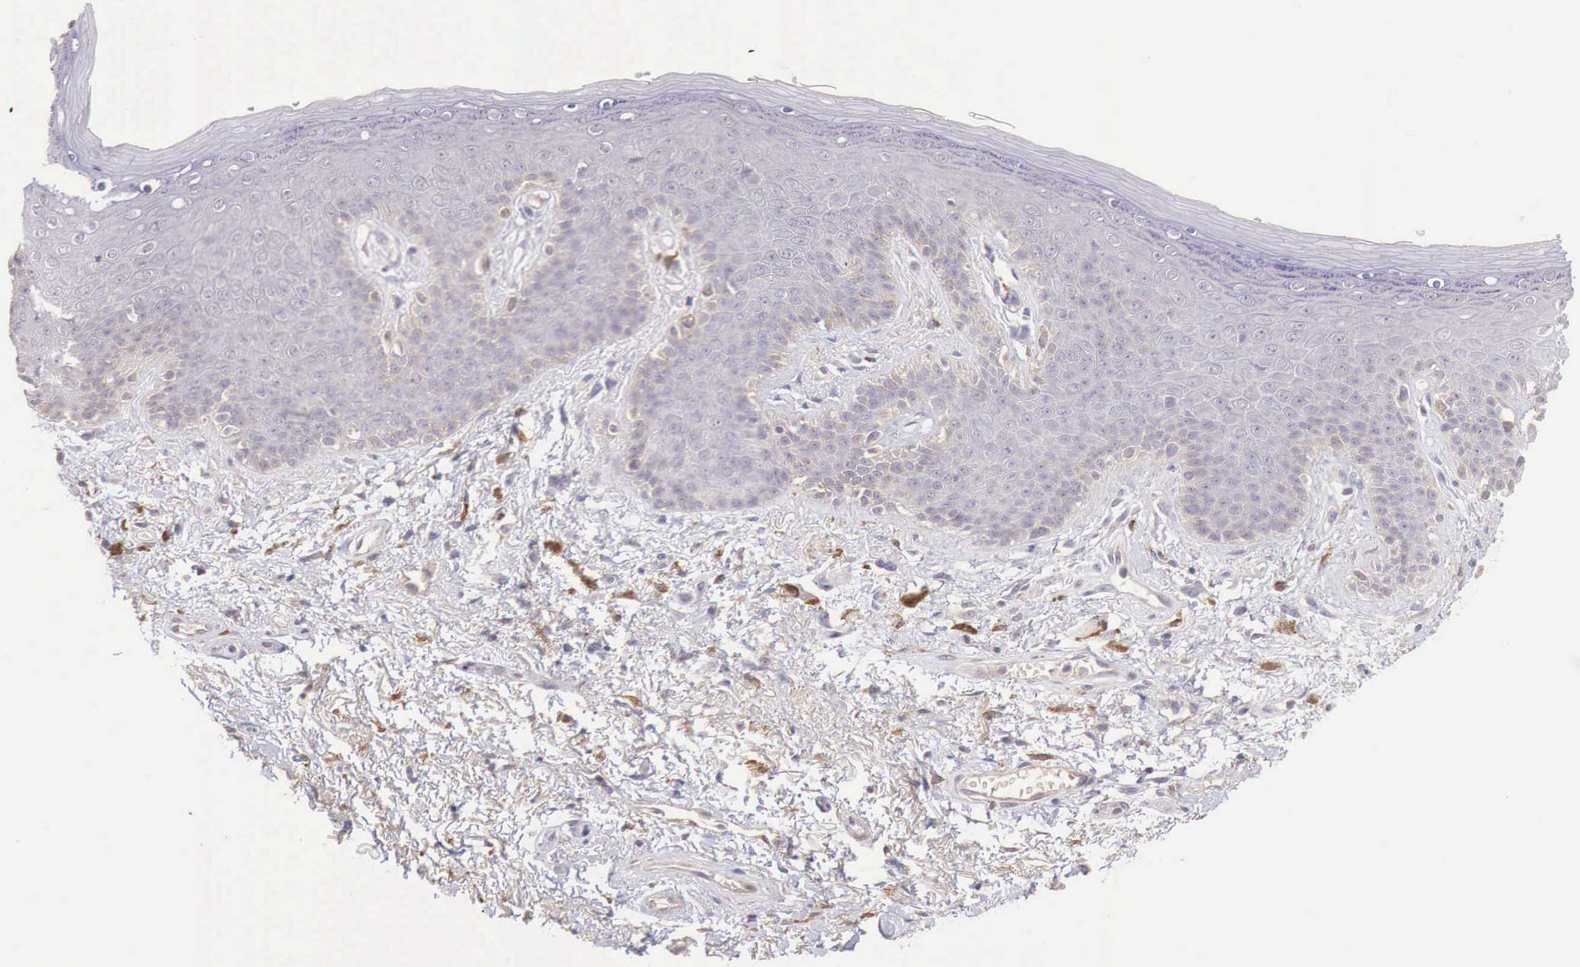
{"staining": {"intensity": "weak", "quantity": "<25%", "location": "cytoplasmic/membranous"}, "tissue": "skin", "cell_type": "Epidermal cells", "image_type": "normal", "snomed": [{"axis": "morphology", "description": "Normal tissue, NOS"}, {"axis": "topography", "description": "Anal"}, {"axis": "topography", "description": "Peripheral nerve tissue"}], "caption": "DAB immunohistochemical staining of benign skin shows no significant positivity in epidermal cells.", "gene": "CHRDL1", "patient": {"sex": "female", "age": 46}}